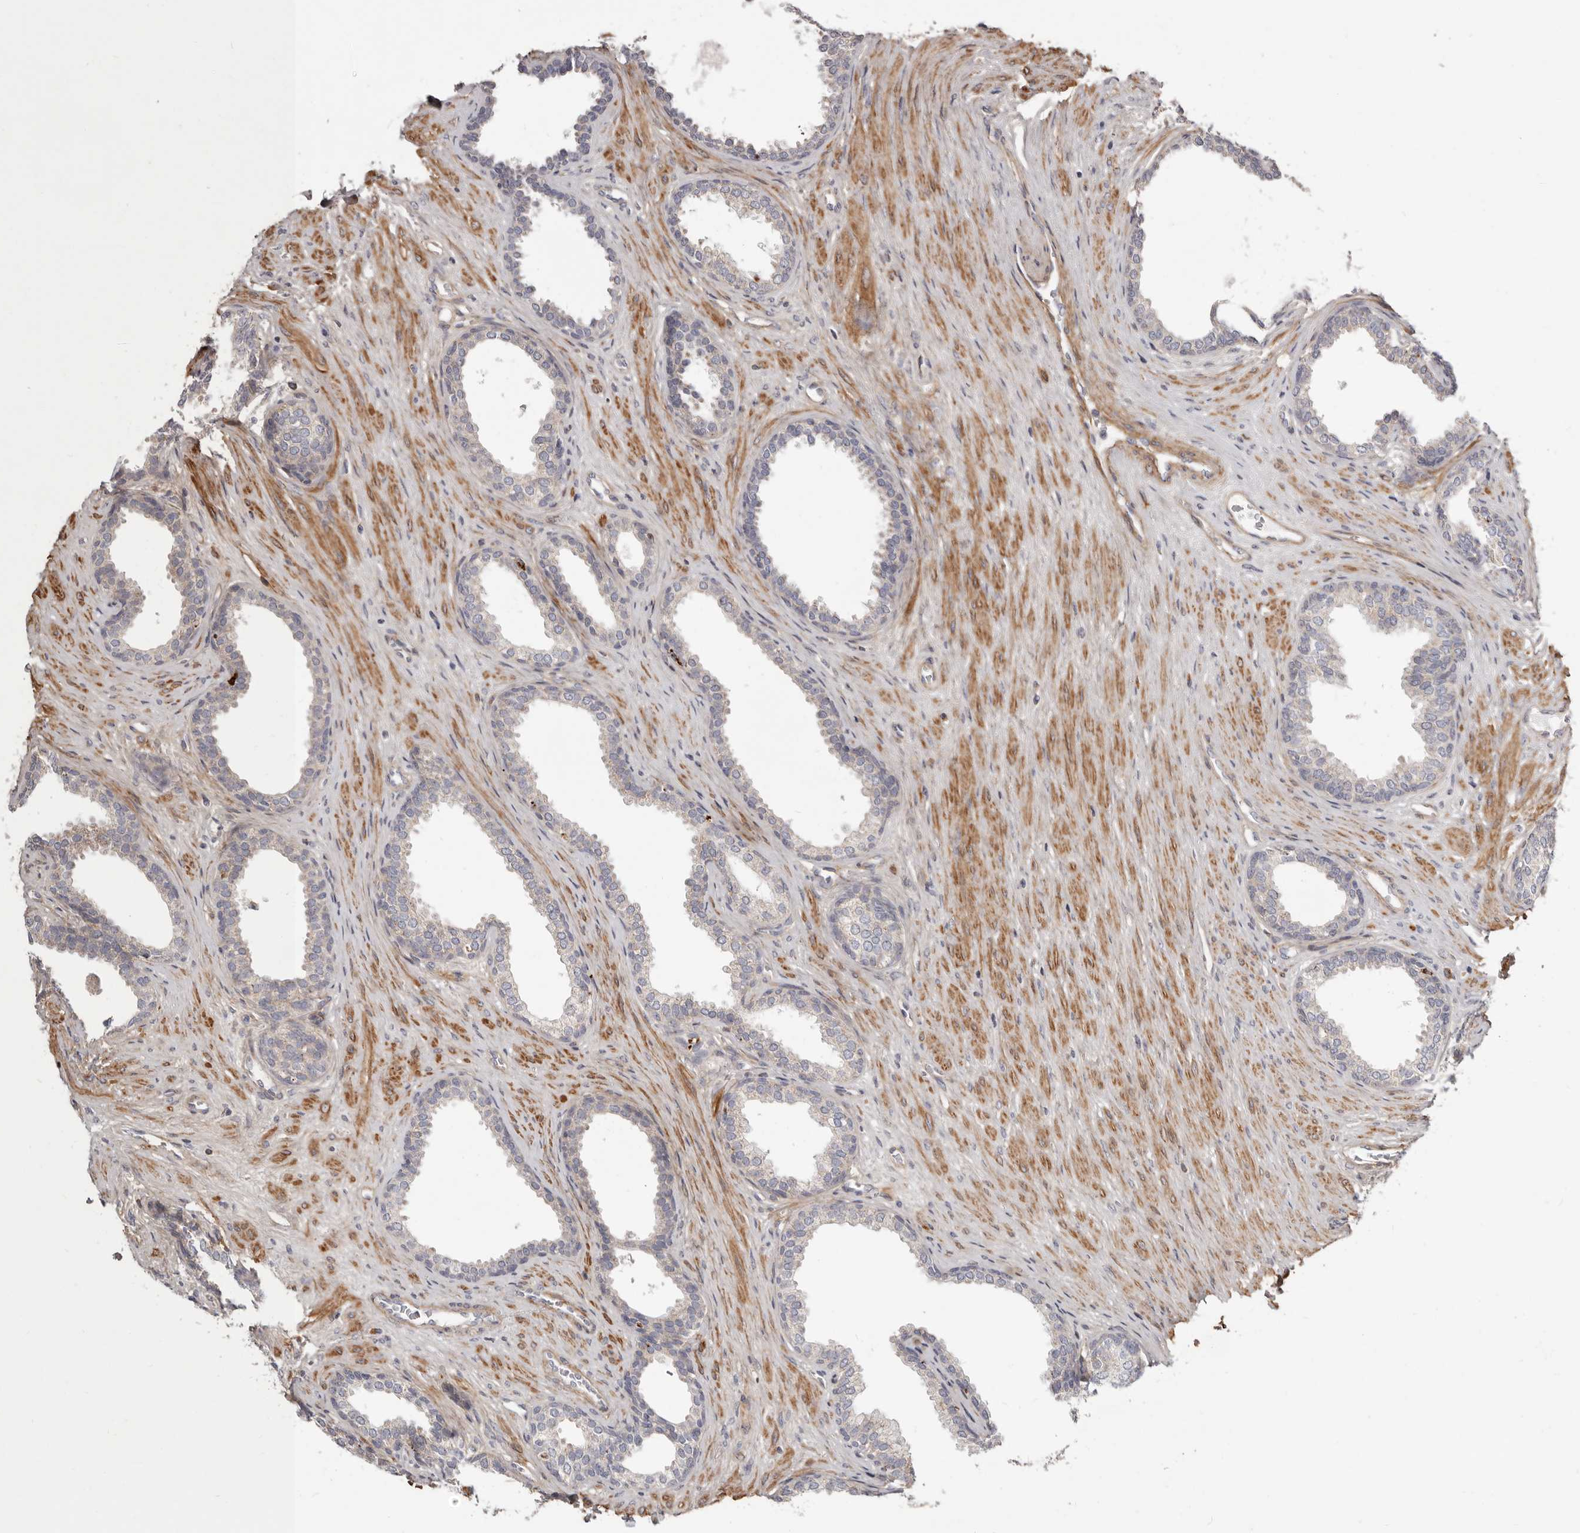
{"staining": {"intensity": "strong", "quantity": "<25%", "location": "cytoplasmic/membranous"}, "tissue": "prostate", "cell_type": "Glandular cells", "image_type": "normal", "snomed": [{"axis": "morphology", "description": "Normal tissue, NOS"}, {"axis": "topography", "description": "Prostate"}], "caption": "Strong cytoplasmic/membranous staining is identified in approximately <25% of glandular cells in normal prostate. The staining was performed using DAB, with brown indicating positive protein expression. Nuclei are stained blue with hematoxylin.", "gene": "MRPS10", "patient": {"sex": "male", "age": 76}}